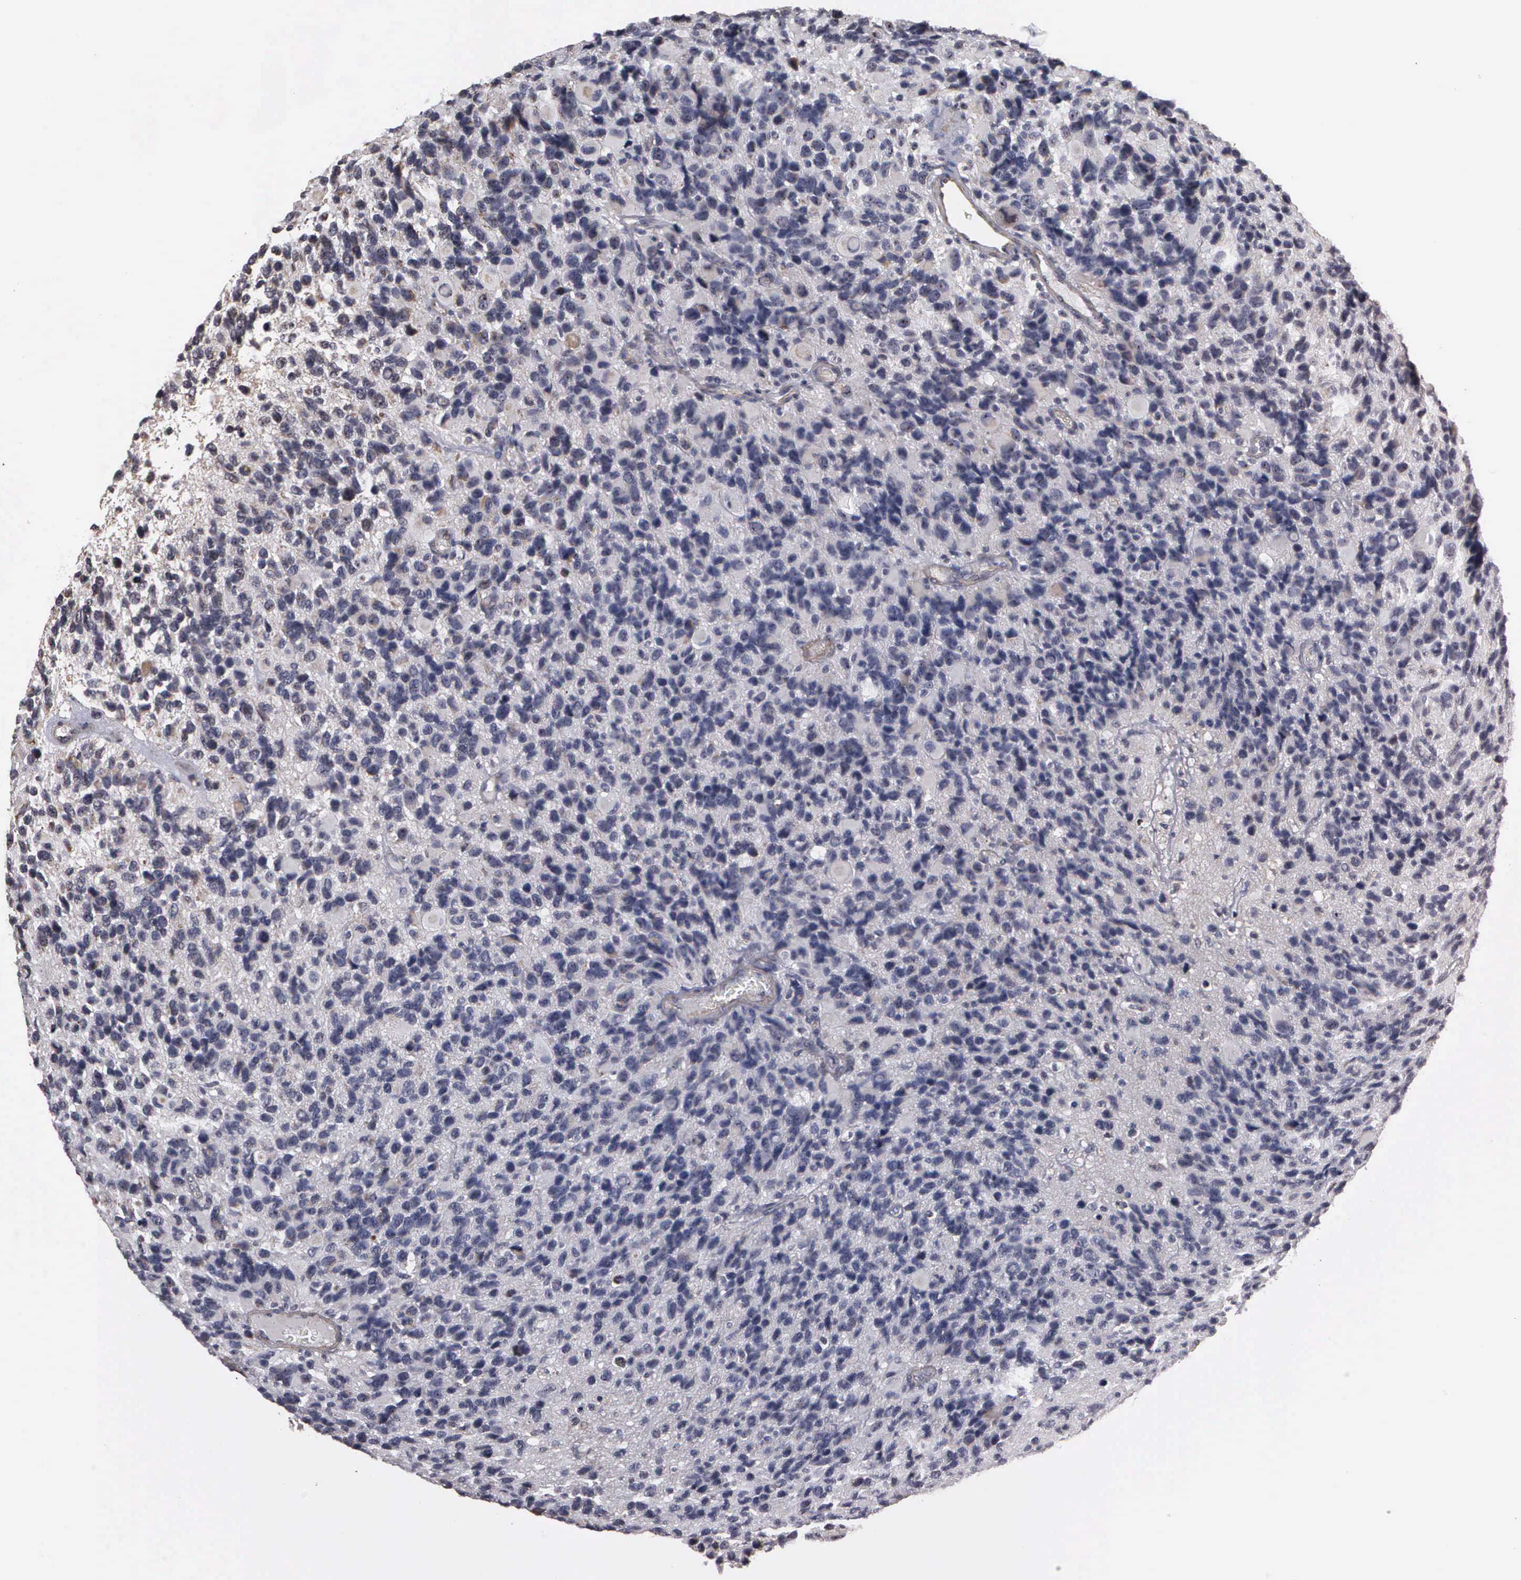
{"staining": {"intensity": "negative", "quantity": "none", "location": "none"}, "tissue": "glioma", "cell_type": "Tumor cells", "image_type": "cancer", "snomed": [{"axis": "morphology", "description": "Glioma, malignant, High grade"}, {"axis": "topography", "description": "Brain"}], "caption": "The image exhibits no staining of tumor cells in glioma. (DAB immunohistochemistry visualized using brightfield microscopy, high magnification).", "gene": "NGDN", "patient": {"sex": "male", "age": 77}}